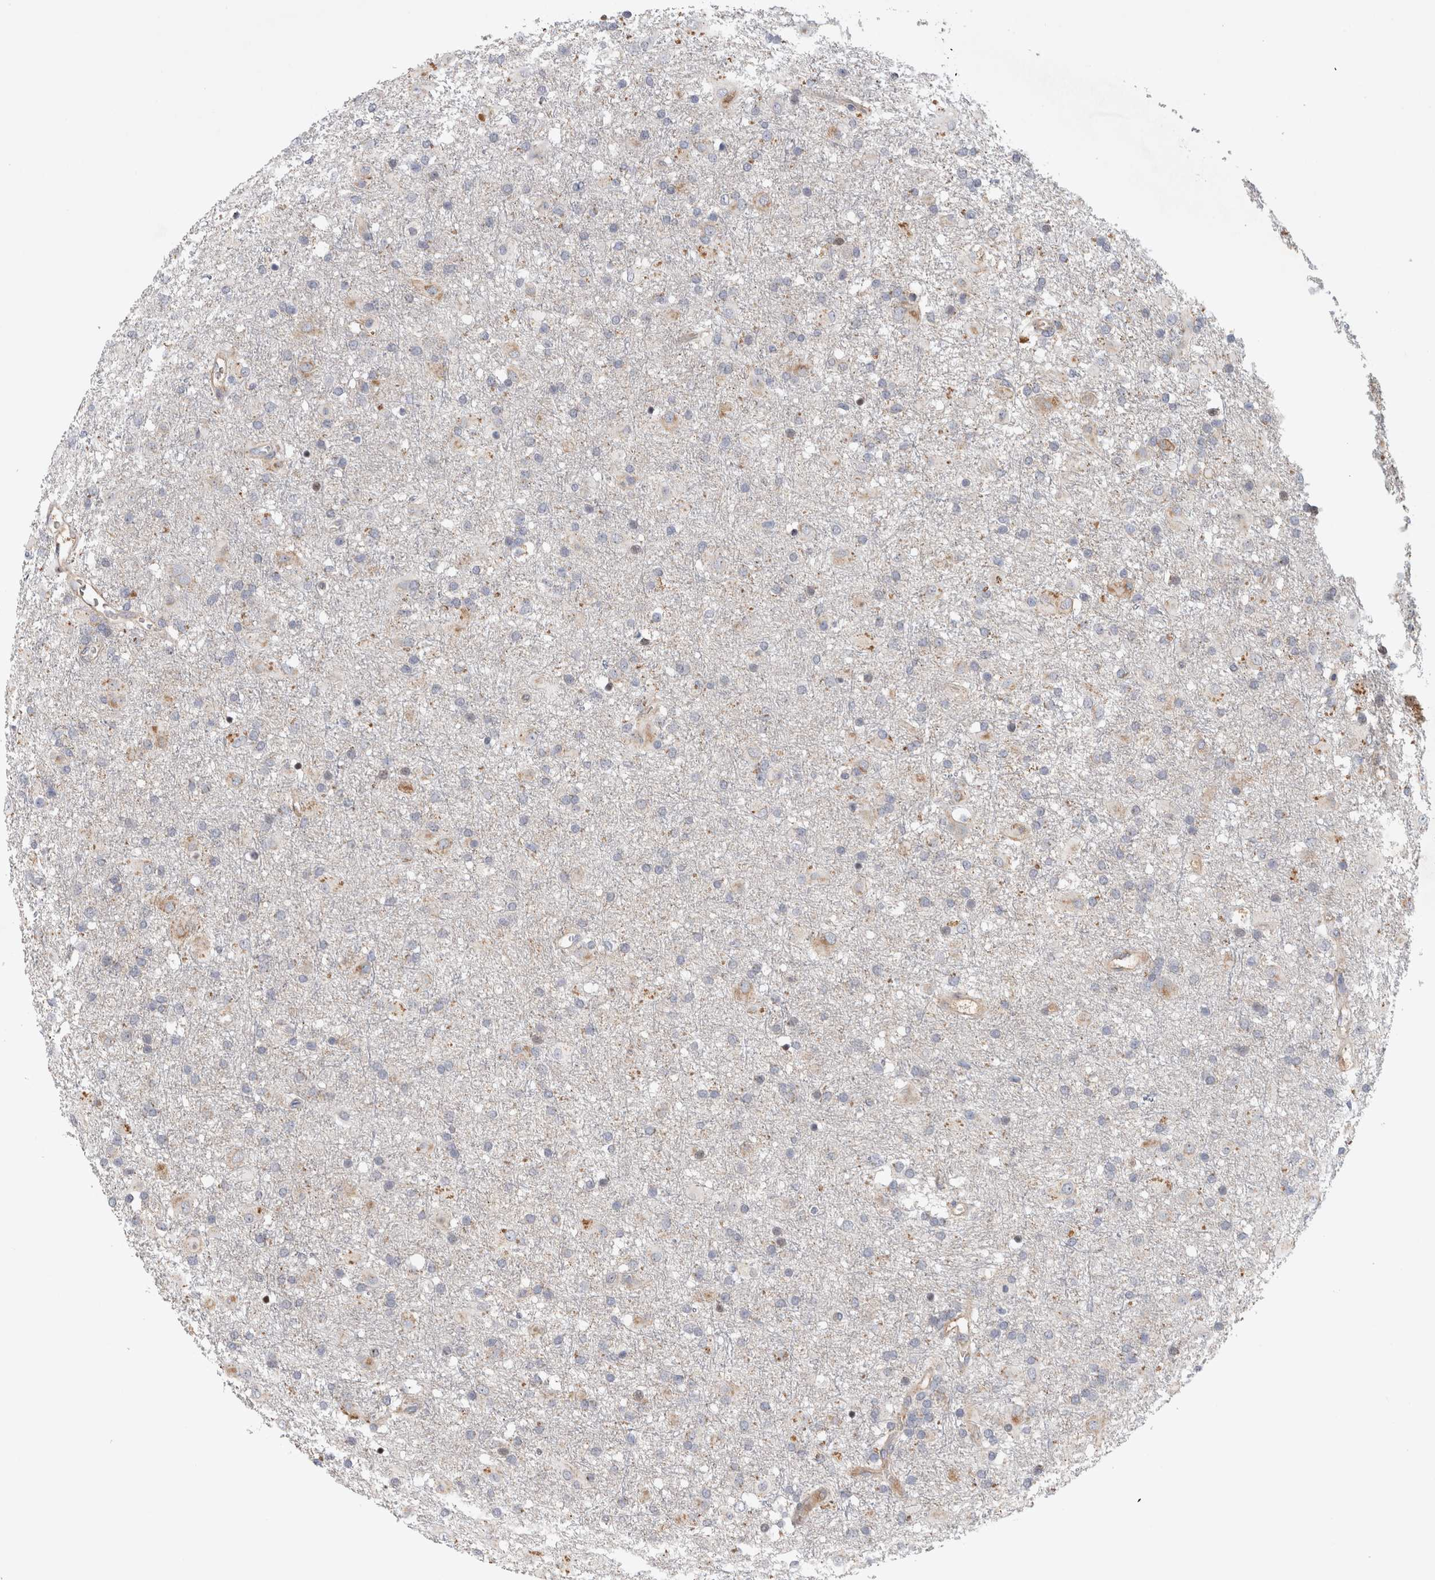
{"staining": {"intensity": "negative", "quantity": "none", "location": "none"}, "tissue": "glioma", "cell_type": "Tumor cells", "image_type": "cancer", "snomed": [{"axis": "morphology", "description": "Glioma, malignant, Low grade"}, {"axis": "topography", "description": "Brain"}], "caption": "Immunohistochemistry histopathology image of human glioma stained for a protein (brown), which reveals no expression in tumor cells.", "gene": "RBM48", "patient": {"sex": "male", "age": 65}}